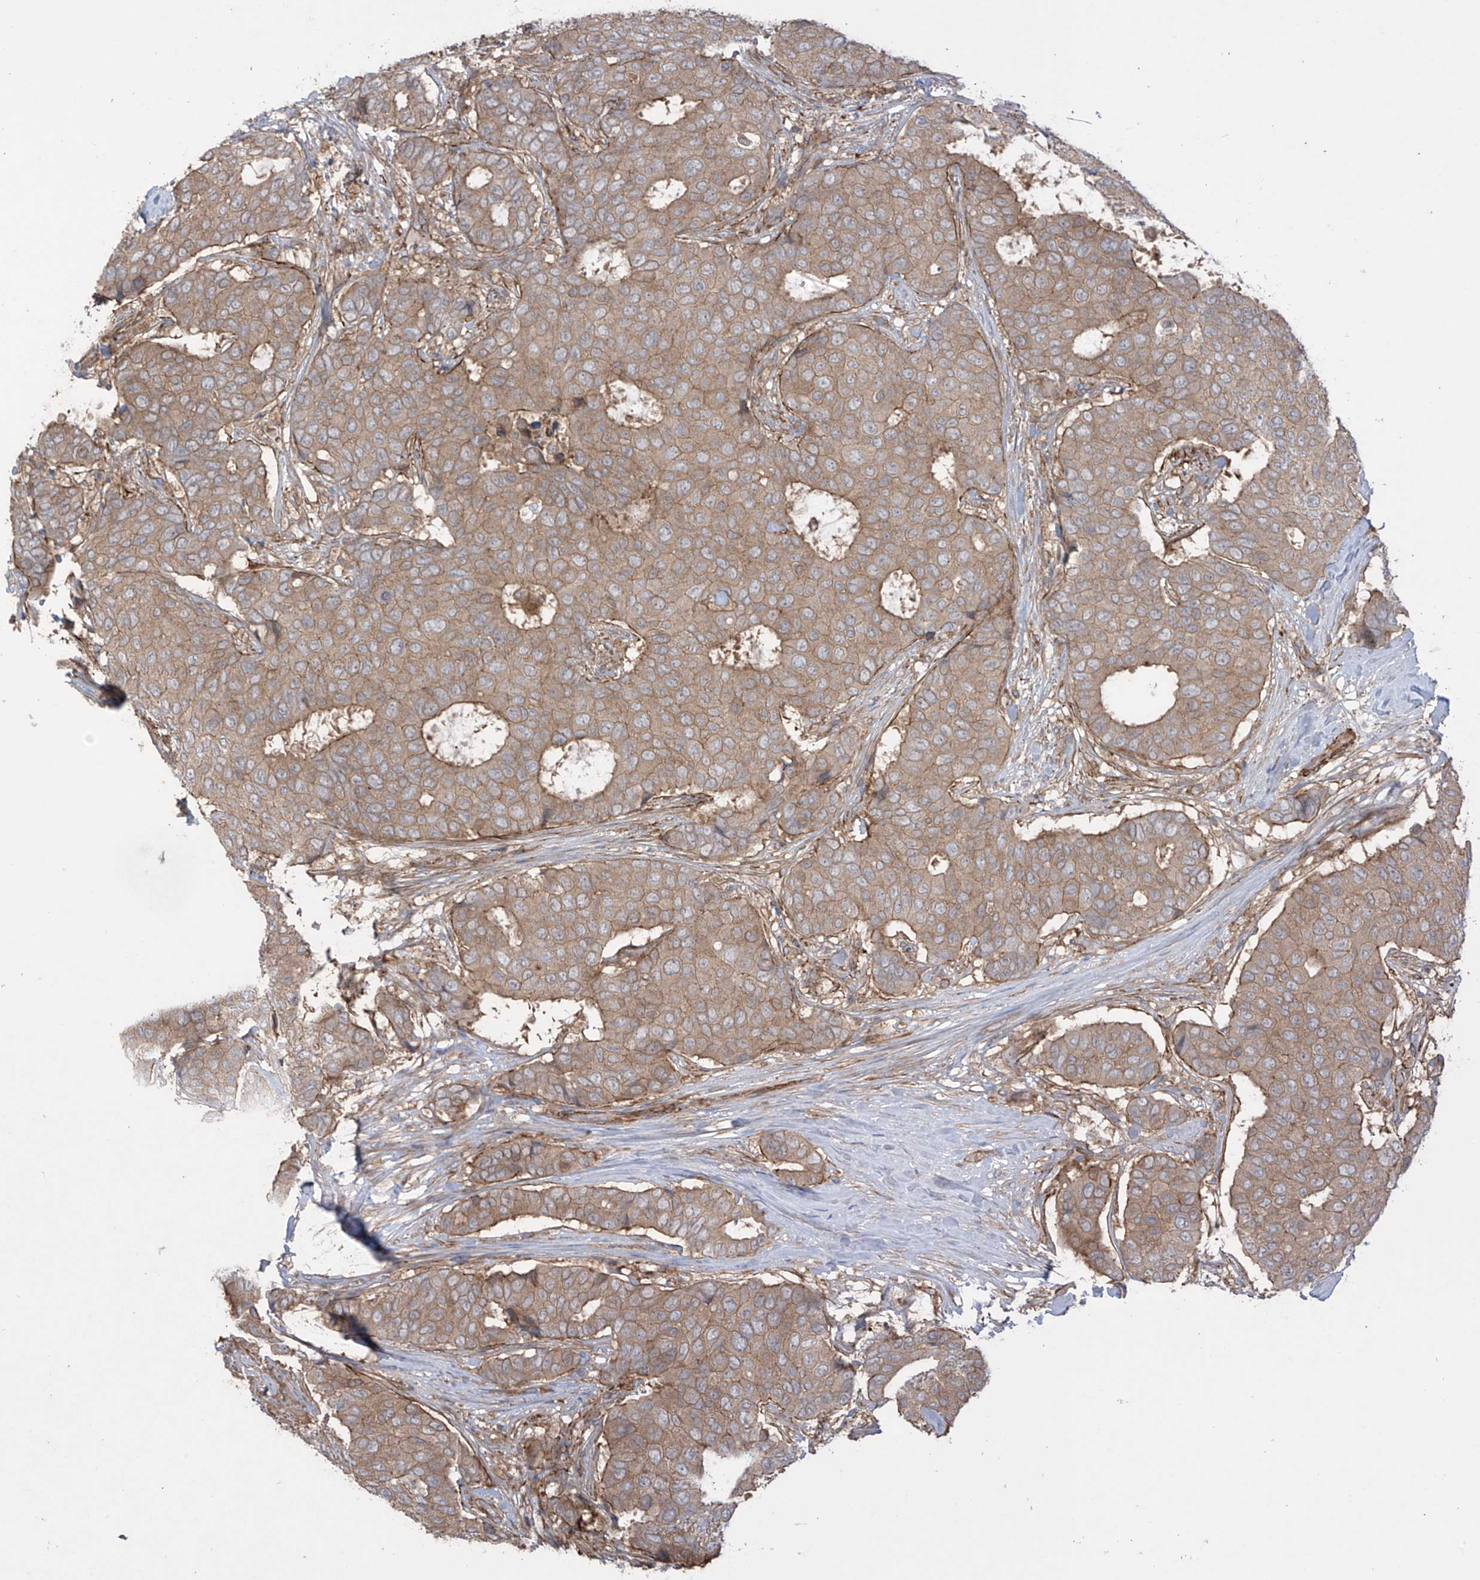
{"staining": {"intensity": "moderate", "quantity": ">75%", "location": "cytoplasmic/membranous"}, "tissue": "breast cancer", "cell_type": "Tumor cells", "image_type": "cancer", "snomed": [{"axis": "morphology", "description": "Duct carcinoma"}, {"axis": "topography", "description": "Breast"}], "caption": "The micrograph displays immunohistochemical staining of breast cancer. There is moderate cytoplasmic/membranous expression is seen in approximately >75% of tumor cells.", "gene": "TRMU", "patient": {"sex": "female", "age": 75}}